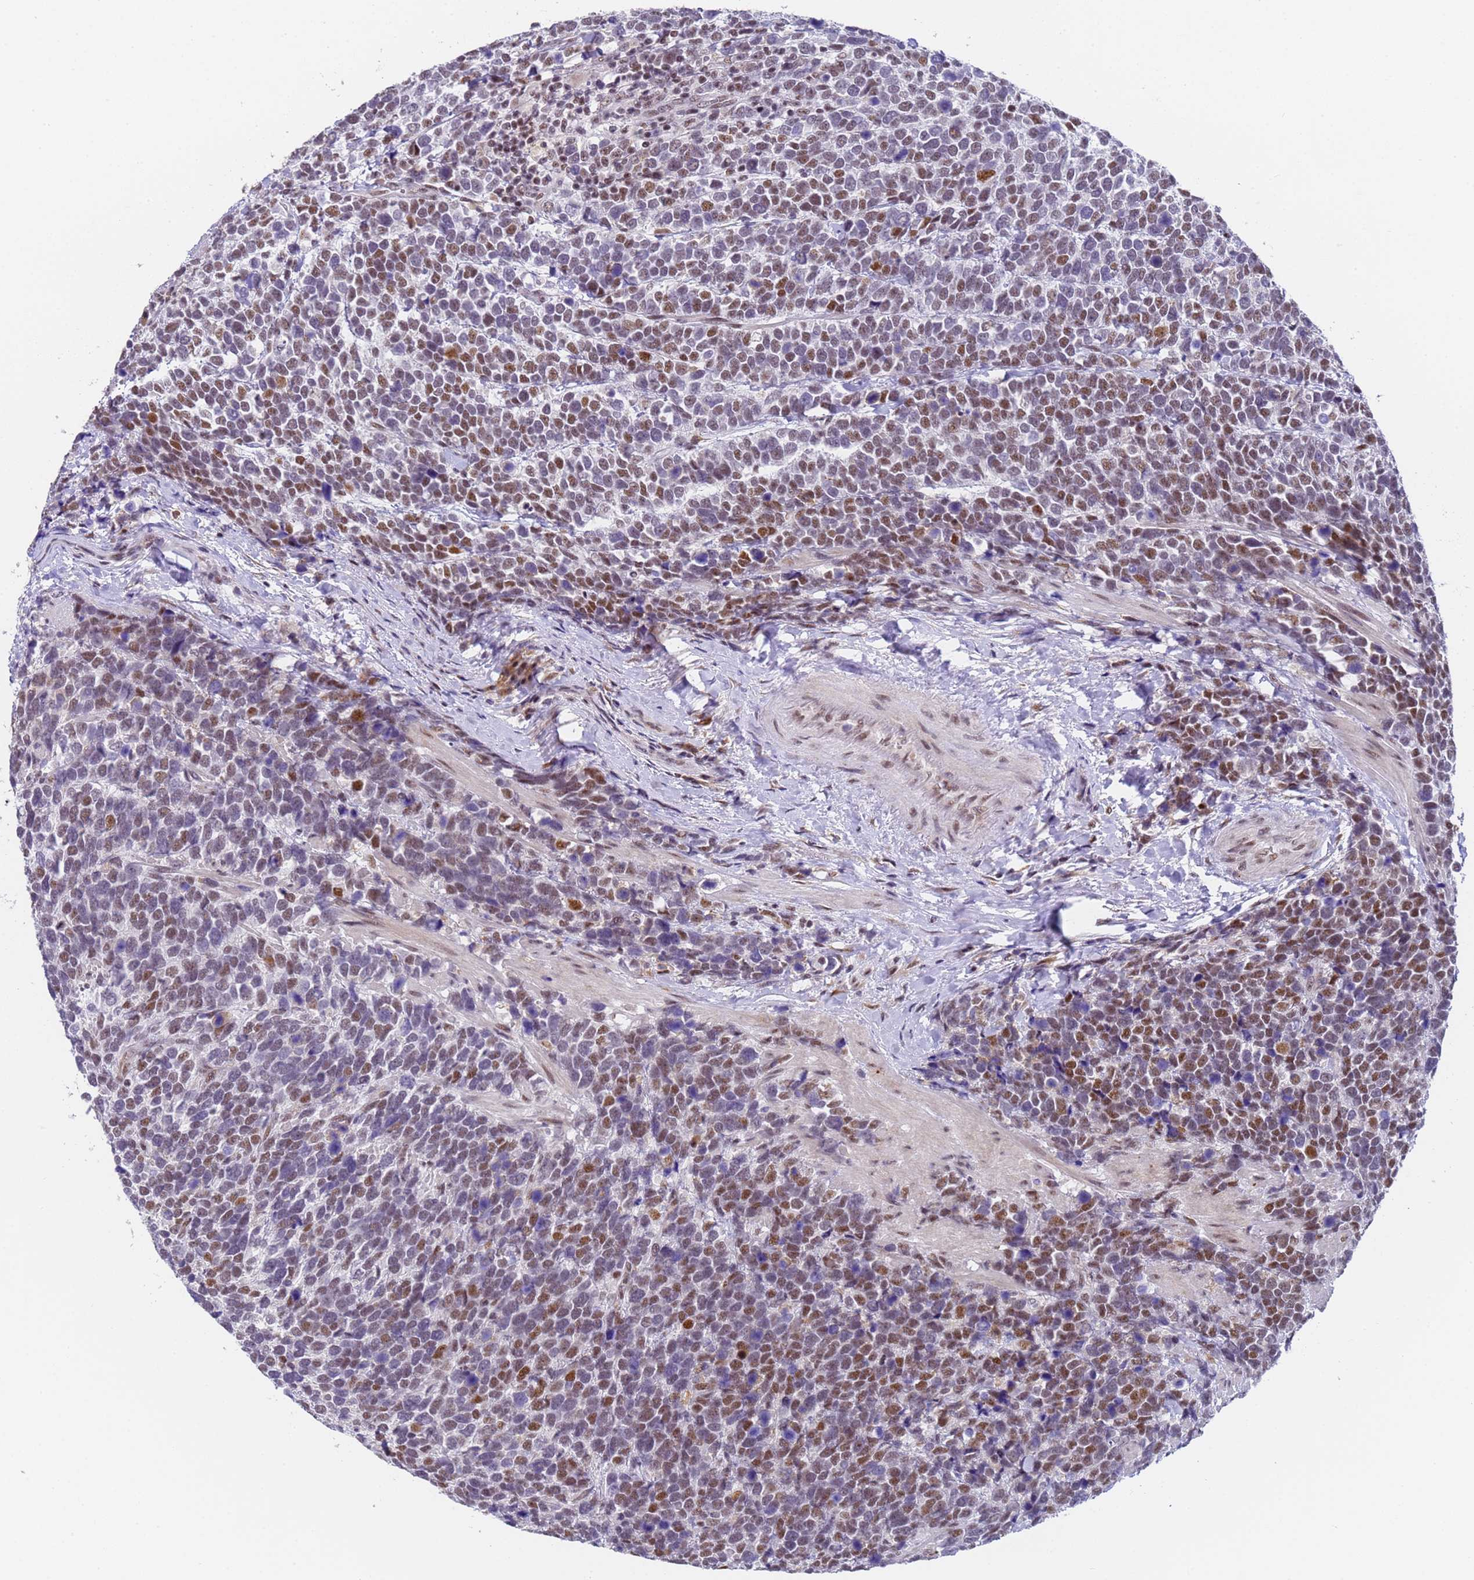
{"staining": {"intensity": "moderate", "quantity": "25%-75%", "location": "nuclear"}, "tissue": "urothelial cancer", "cell_type": "Tumor cells", "image_type": "cancer", "snomed": [{"axis": "morphology", "description": "Urothelial carcinoma, High grade"}, {"axis": "topography", "description": "Urinary bladder"}], "caption": "Moderate nuclear expression is appreciated in about 25%-75% of tumor cells in urothelial cancer. The staining was performed using DAB to visualize the protein expression in brown, while the nuclei were stained in blue with hematoxylin (Magnification: 20x).", "gene": "FNBP4", "patient": {"sex": "female", "age": 82}}